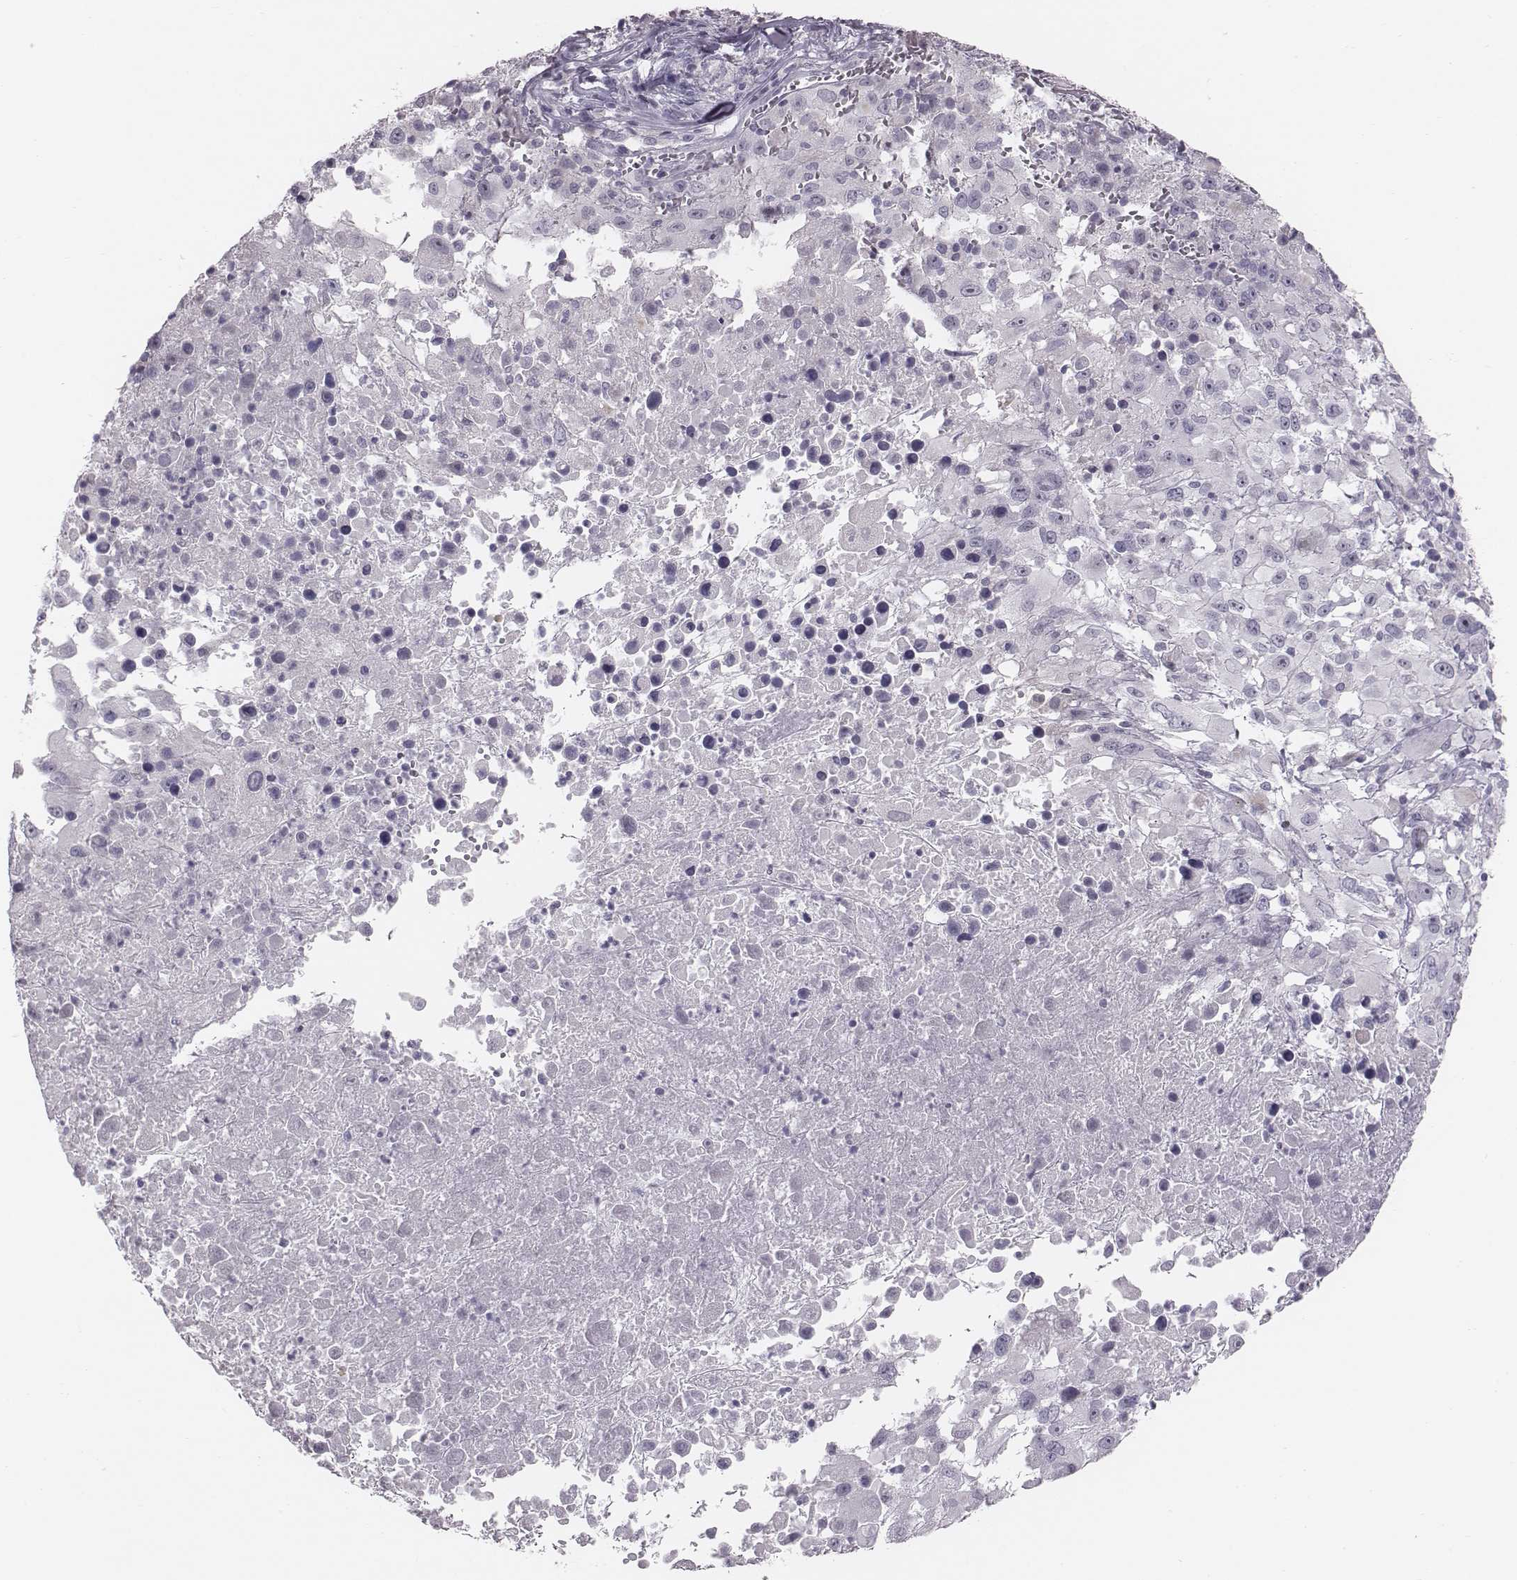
{"staining": {"intensity": "negative", "quantity": "none", "location": "none"}, "tissue": "melanoma", "cell_type": "Tumor cells", "image_type": "cancer", "snomed": [{"axis": "morphology", "description": "Malignant melanoma, Metastatic site"}, {"axis": "topography", "description": "Soft tissue"}], "caption": "A high-resolution micrograph shows immunohistochemistry (IHC) staining of malignant melanoma (metastatic site), which displays no significant positivity in tumor cells. (Stains: DAB (3,3'-diaminobenzidine) immunohistochemistry (IHC) with hematoxylin counter stain, Microscopy: brightfield microscopy at high magnification).", "gene": "CACNG4", "patient": {"sex": "male", "age": 50}}